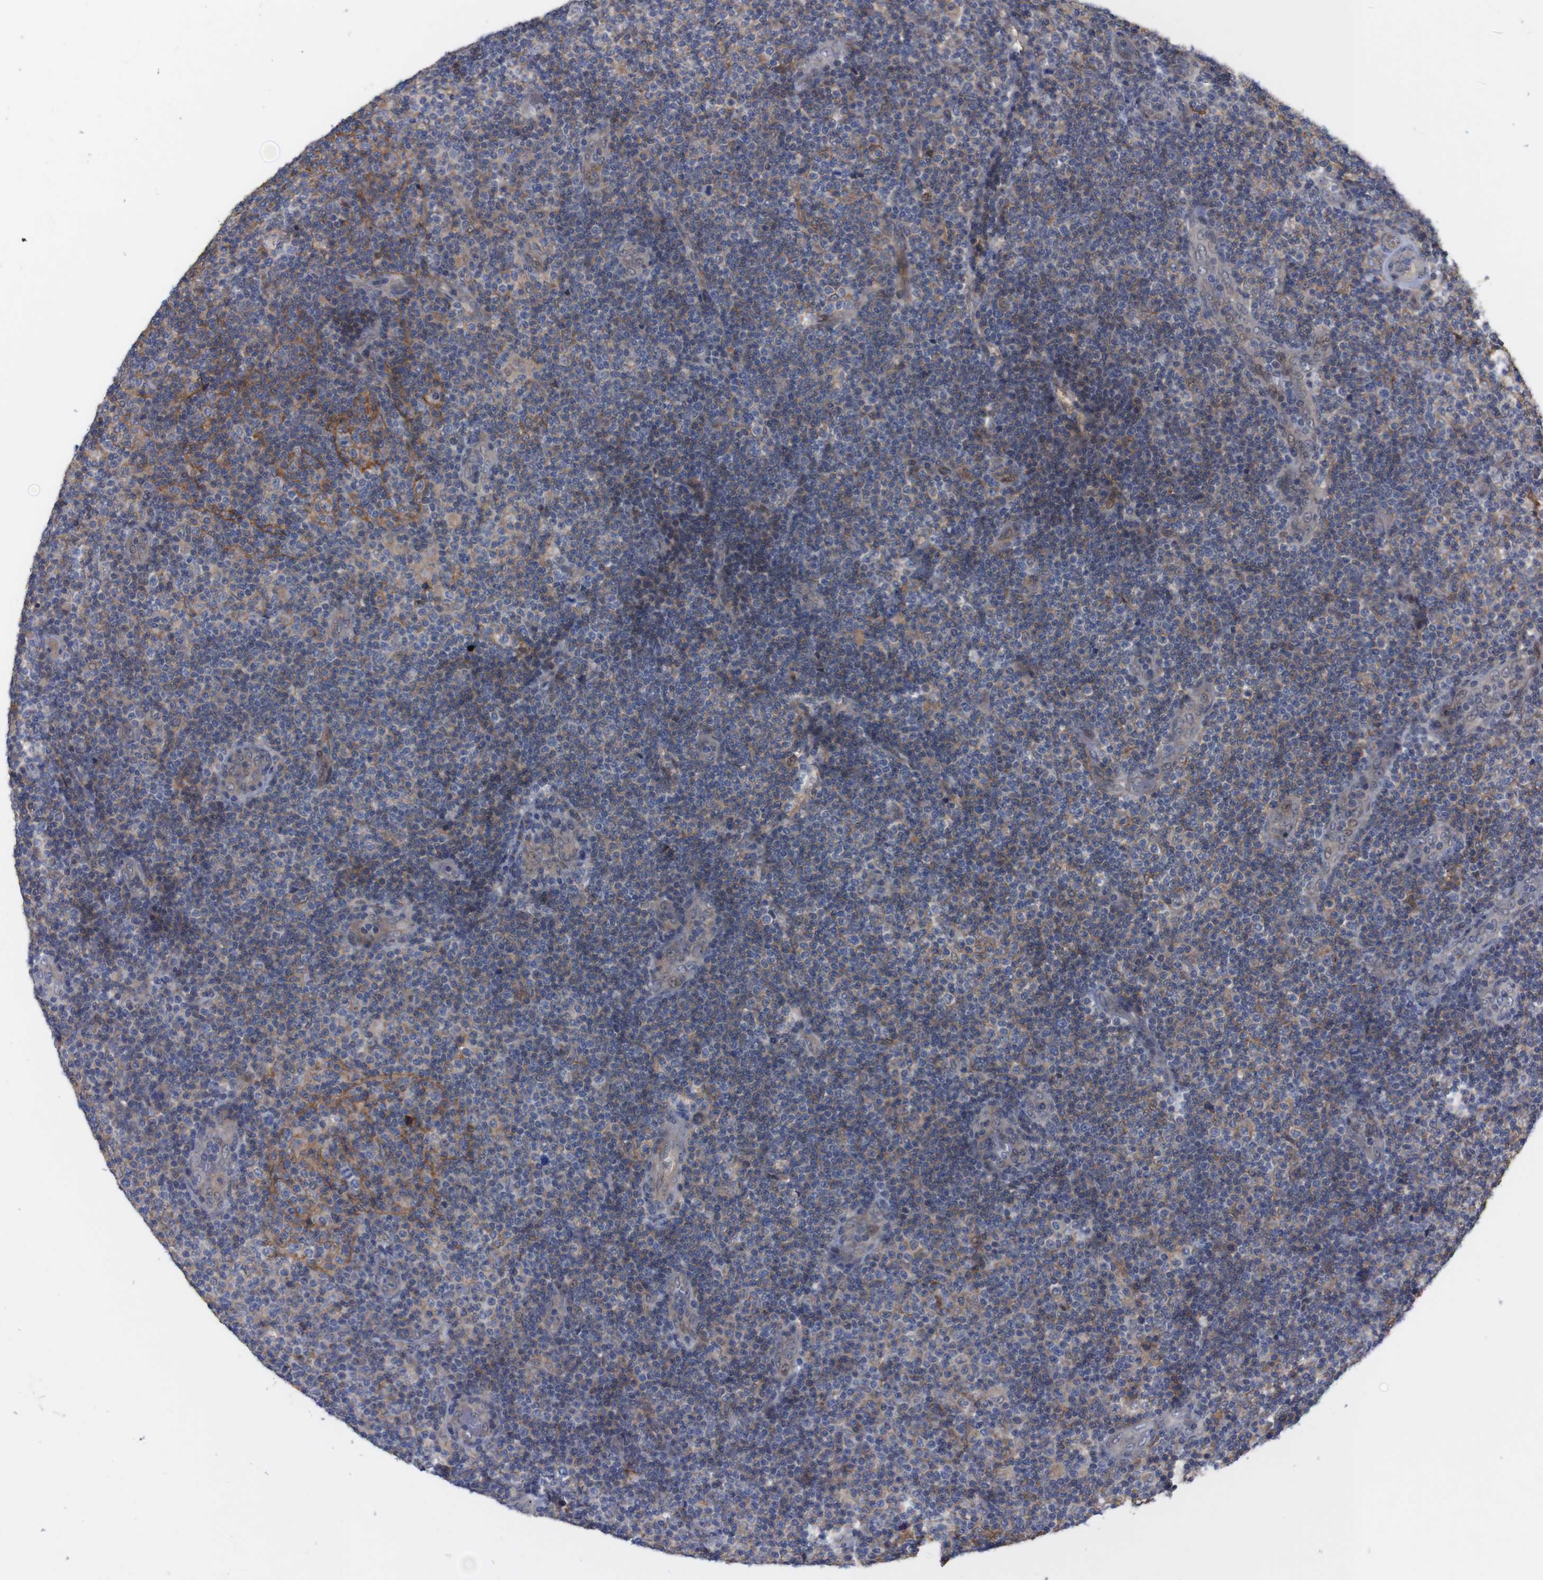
{"staining": {"intensity": "moderate", "quantity": "<25%", "location": "cytoplasmic/membranous"}, "tissue": "lymphoma", "cell_type": "Tumor cells", "image_type": "cancer", "snomed": [{"axis": "morphology", "description": "Malignant lymphoma, non-Hodgkin's type, Low grade"}, {"axis": "topography", "description": "Lymph node"}], "caption": "An image showing moderate cytoplasmic/membranous staining in approximately <25% of tumor cells in malignant lymphoma, non-Hodgkin's type (low-grade), as visualized by brown immunohistochemical staining.", "gene": "ATP2B1", "patient": {"sex": "male", "age": 83}}